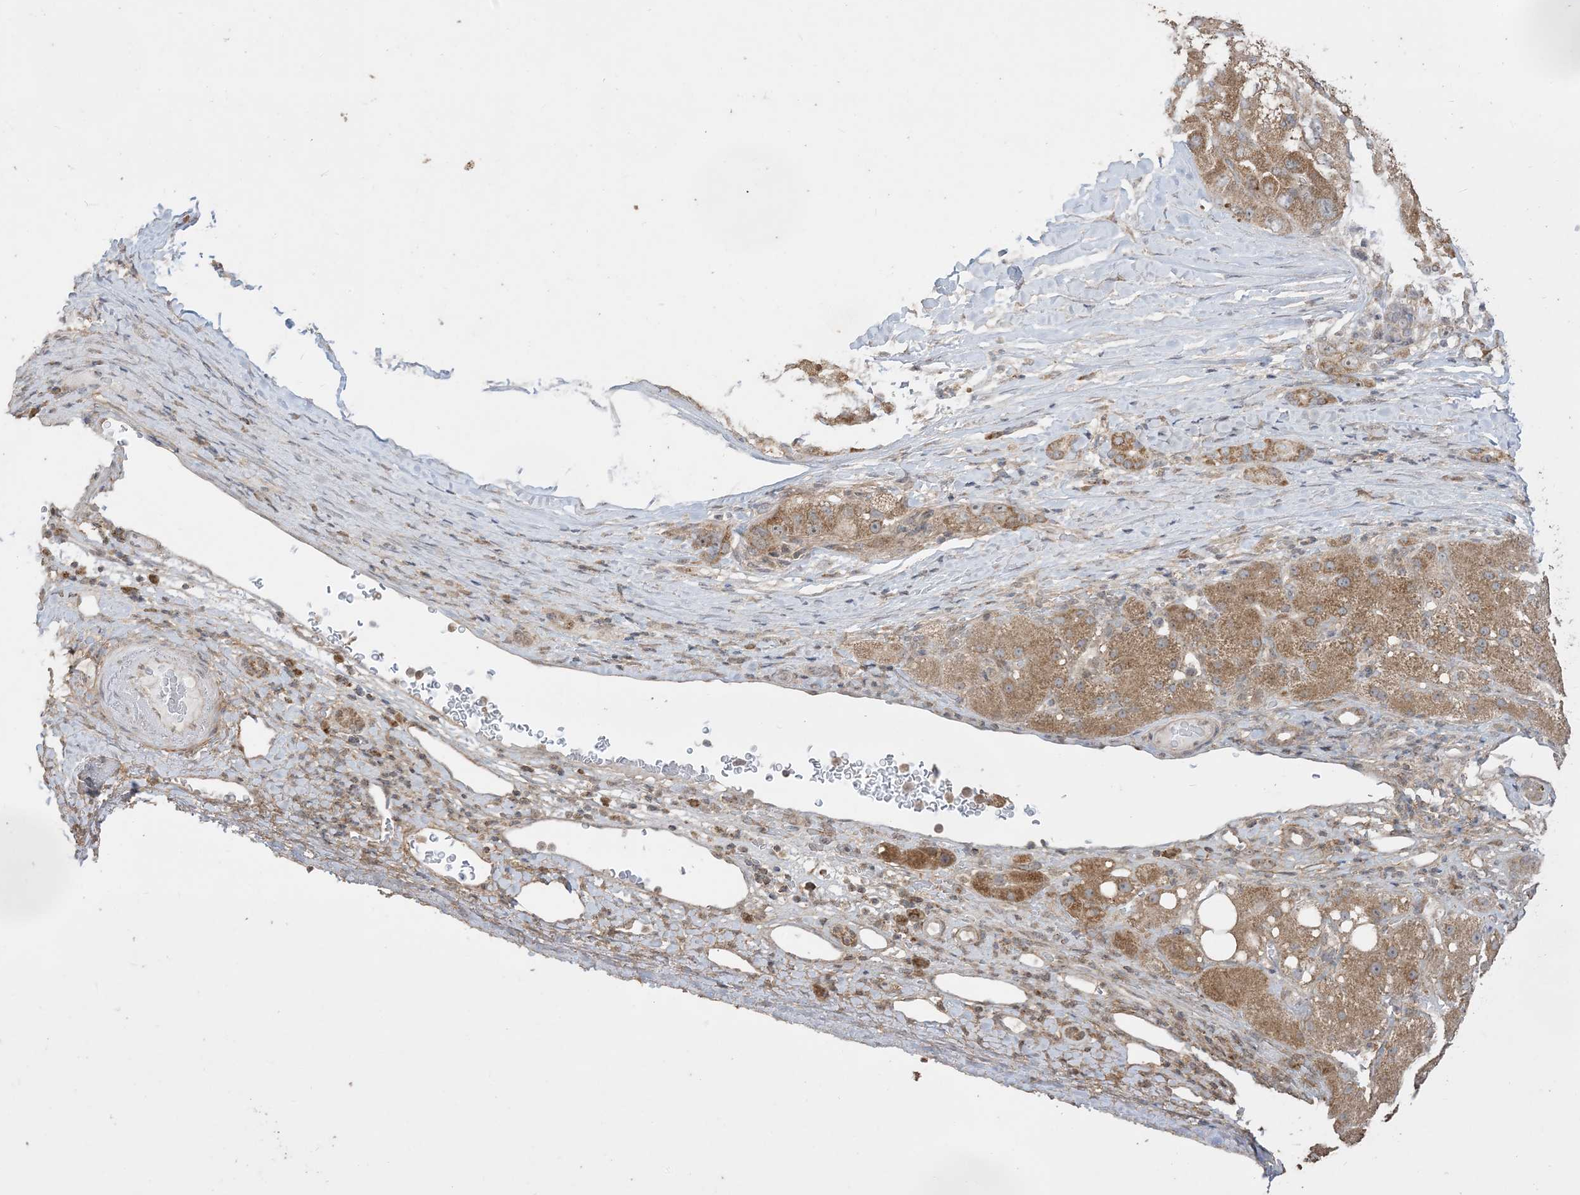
{"staining": {"intensity": "strong", "quantity": ">75%", "location": "cytoplasmic/membranous"}, "tissue": "liver cancer", "cell_type": "Tumor cells", "image_type": "cancer", "snomed": [{"axis": "morphology", "description": "Carcinoma, Hepatocellular, NOS"}, {"axis": "topography", "description": "Liver"}], "caption": "Protein staining displays strong cytoplasmic/membranous positivity in approximately >75% of tumor cells in liver hepatocellular carcinoma.", "gene": "SIRT3", "patient": {"sex": "male", "age": 80}}